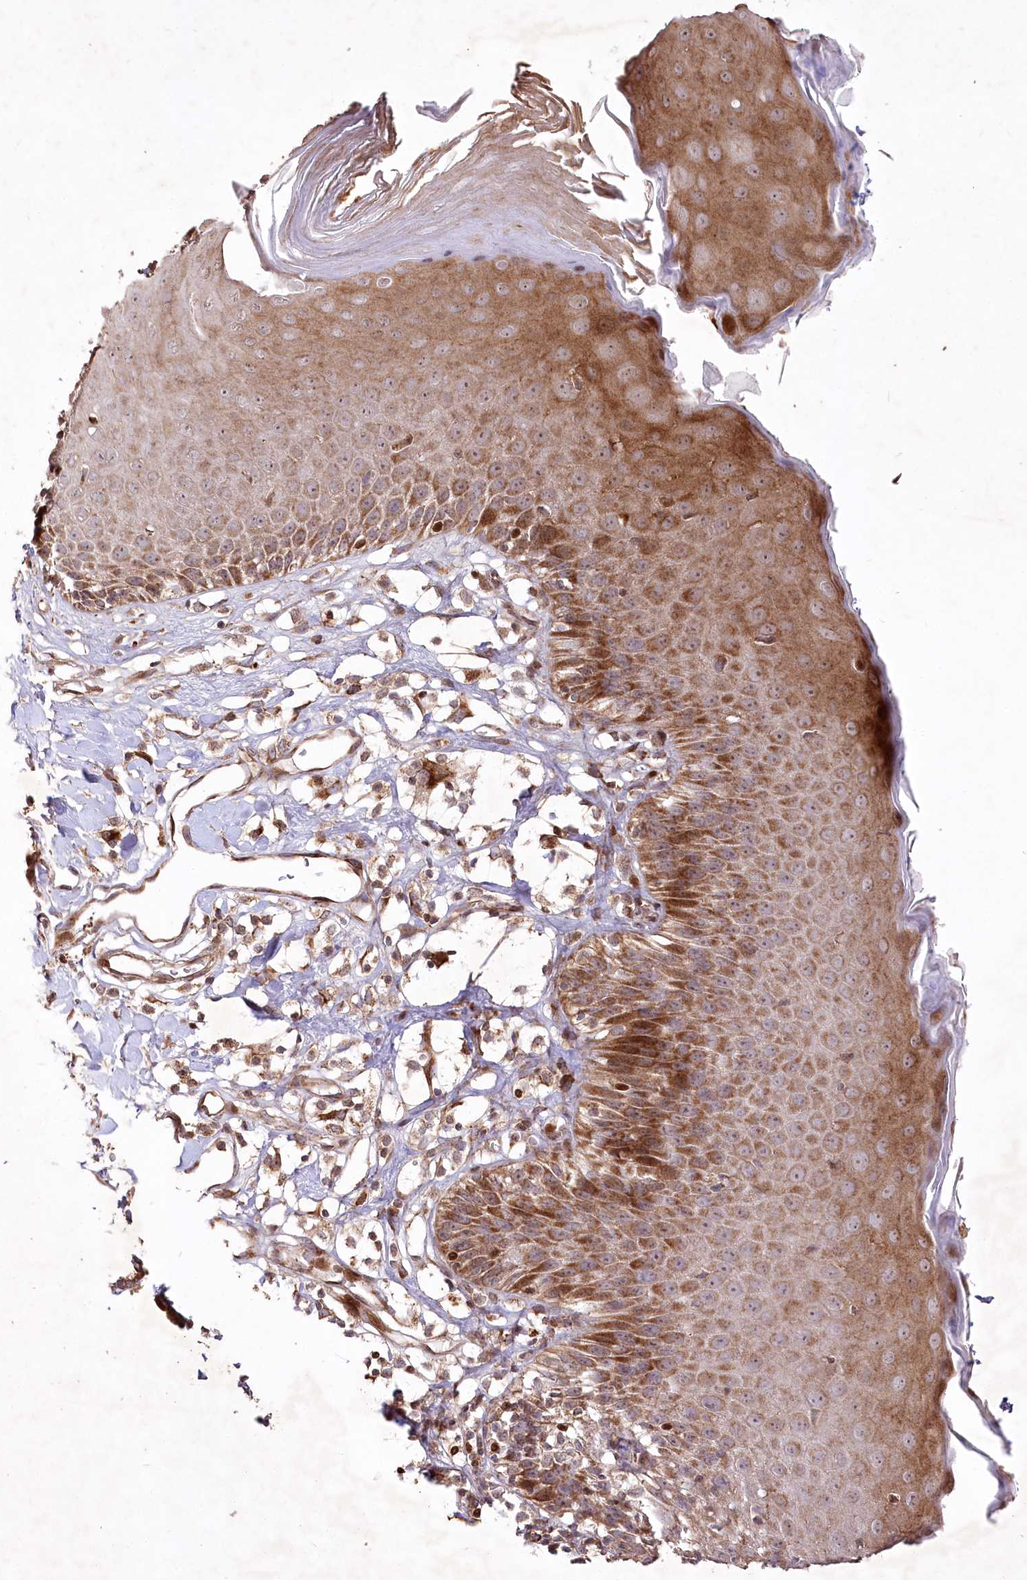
{"staining": {"intensity": "moderate", "quantity": ">75%", "location": "cytoplasmic/membranous"}, "tissue": "skin", "cell_type": "Epidermal cells", "image_type": "normal", "snomed": [{"axis": "morphology", "description": "Normal tissue, NOS"}, {"axis": "topography", "description": "Vulva"}], "caption": "Brown immunohistochemical staining in normal skin displays moderate cytoplasmic/membranous expression in about >75% of epidermal cells. (IHC, brightfield microscopy, high magnification).", "gene": "PSTK", "patient": {"sex": "female", "age": 68}}